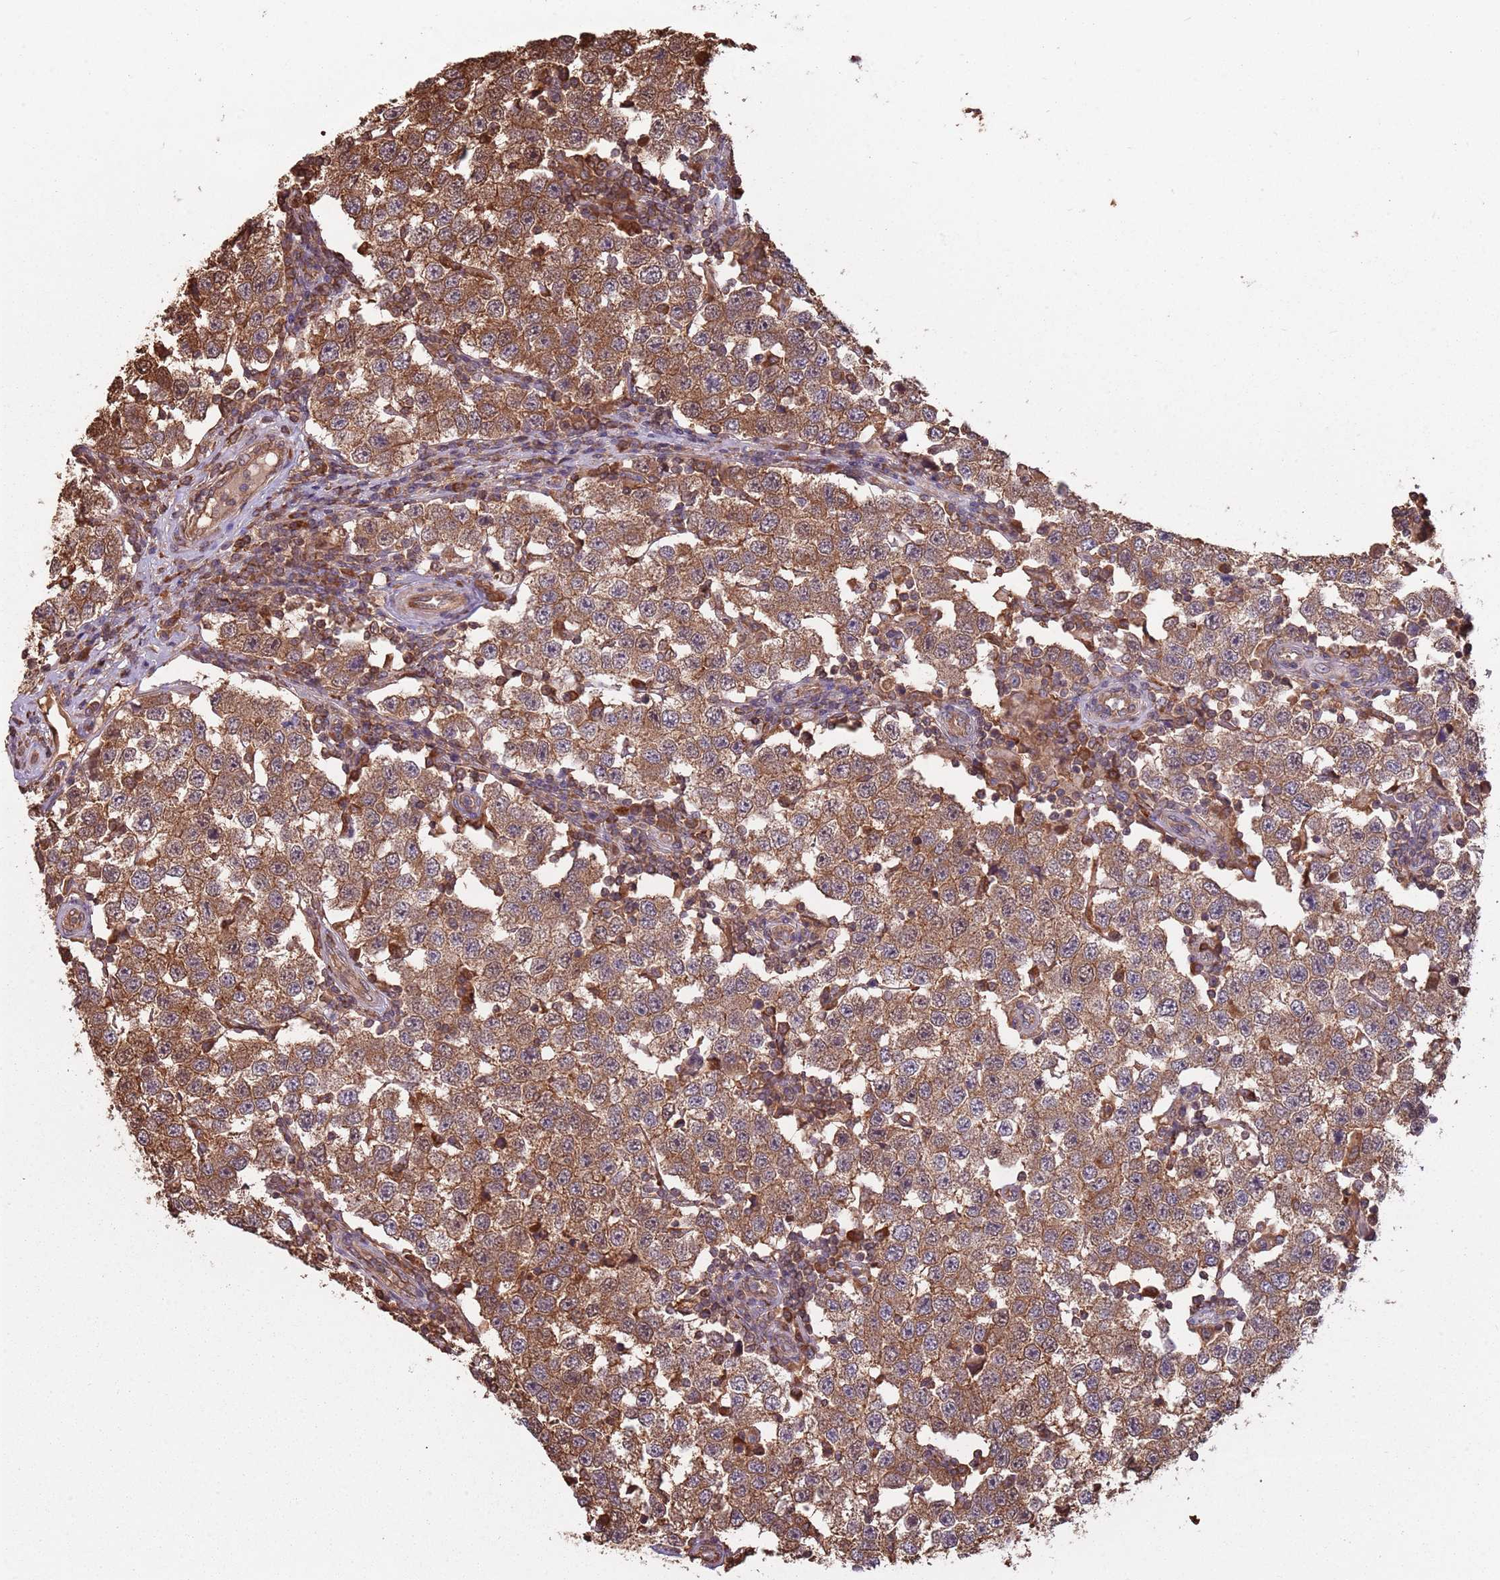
{"staining": {"intensity": "strong", "quantity": ">75%", "location": "cytoplasmic/membranous"}, "tissue": "testis cancer", "cell_type": "Tumor cells", "image_type": "cancer", "snomed": [{"axis": "morphology", "description": "Seminoma, NOS"}, {"axis": "topography", "description": "Testis"}], "caption": "An immunohistochemistry image of neoplastic tissue is shown. Protein staining in brown labels strong cytoplasmic/membranous positivity in testis cancer within tumor cells.", "gene": "COG4", "patient": {"sex": "male", "age": 34}}